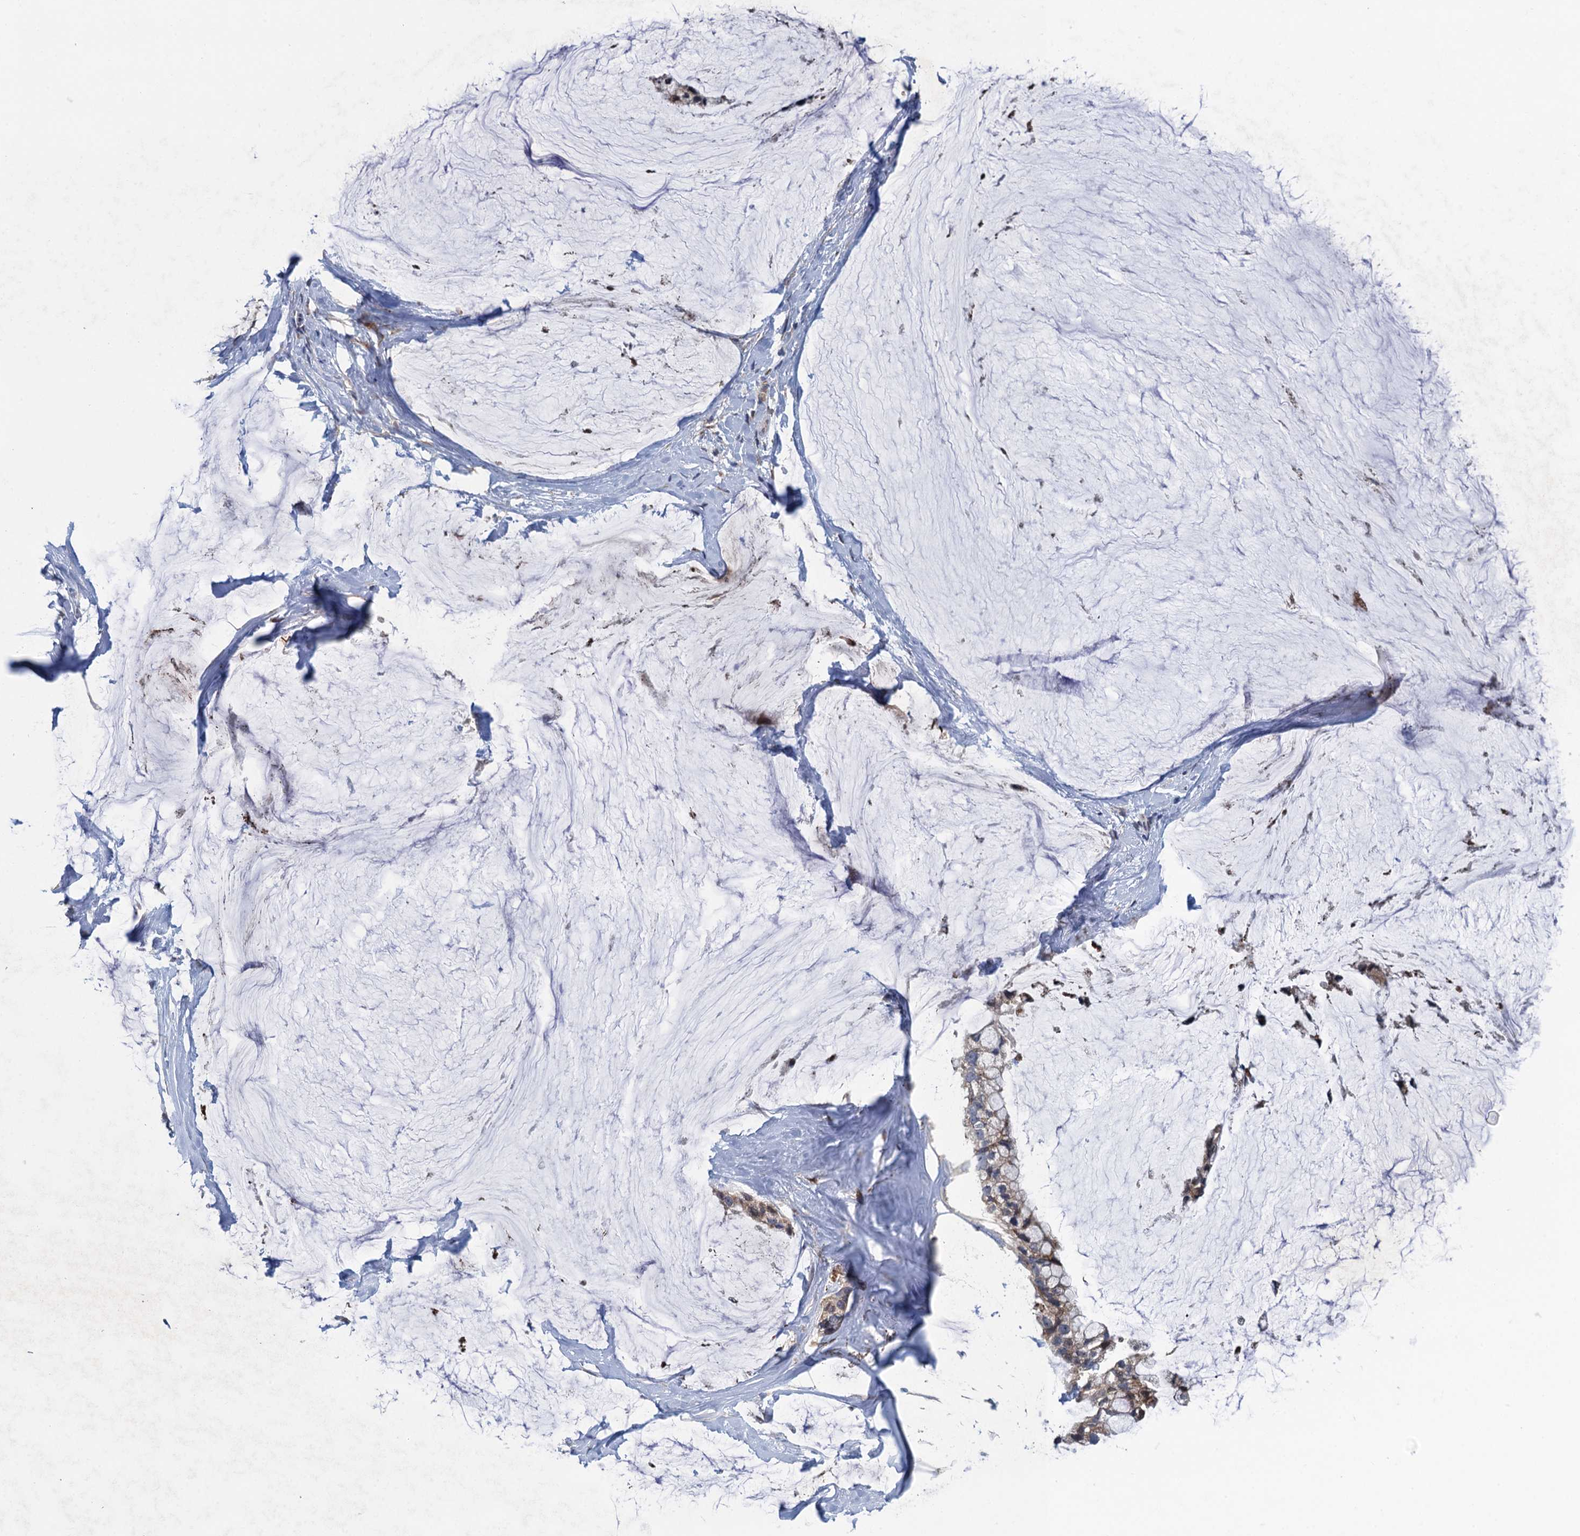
{"staining": {"intensity": "weak", "quantity": "25%-75%", "location": "cytoplasmic/membranous"}, "tissue": "ovarian cancer", "cell_type": "Tumor cells", "image_type": "cancer", "snomed": [{"axis": "morphology", "description": "Cystadenocarcinoma, mucinous, NOS"}, {"axis": "topography", "description": "Ovary"}], "caption": "Approximately 25%-75% of tumor cells in human mucinous cystadenocarcinoma (ovarian) exhibit weak cytoplasmic/membranous protein positivity as visualized by brown immunohistochemical staining.", "gene": "CNTN5", "patient": {"sex": "female", "age": 39}}